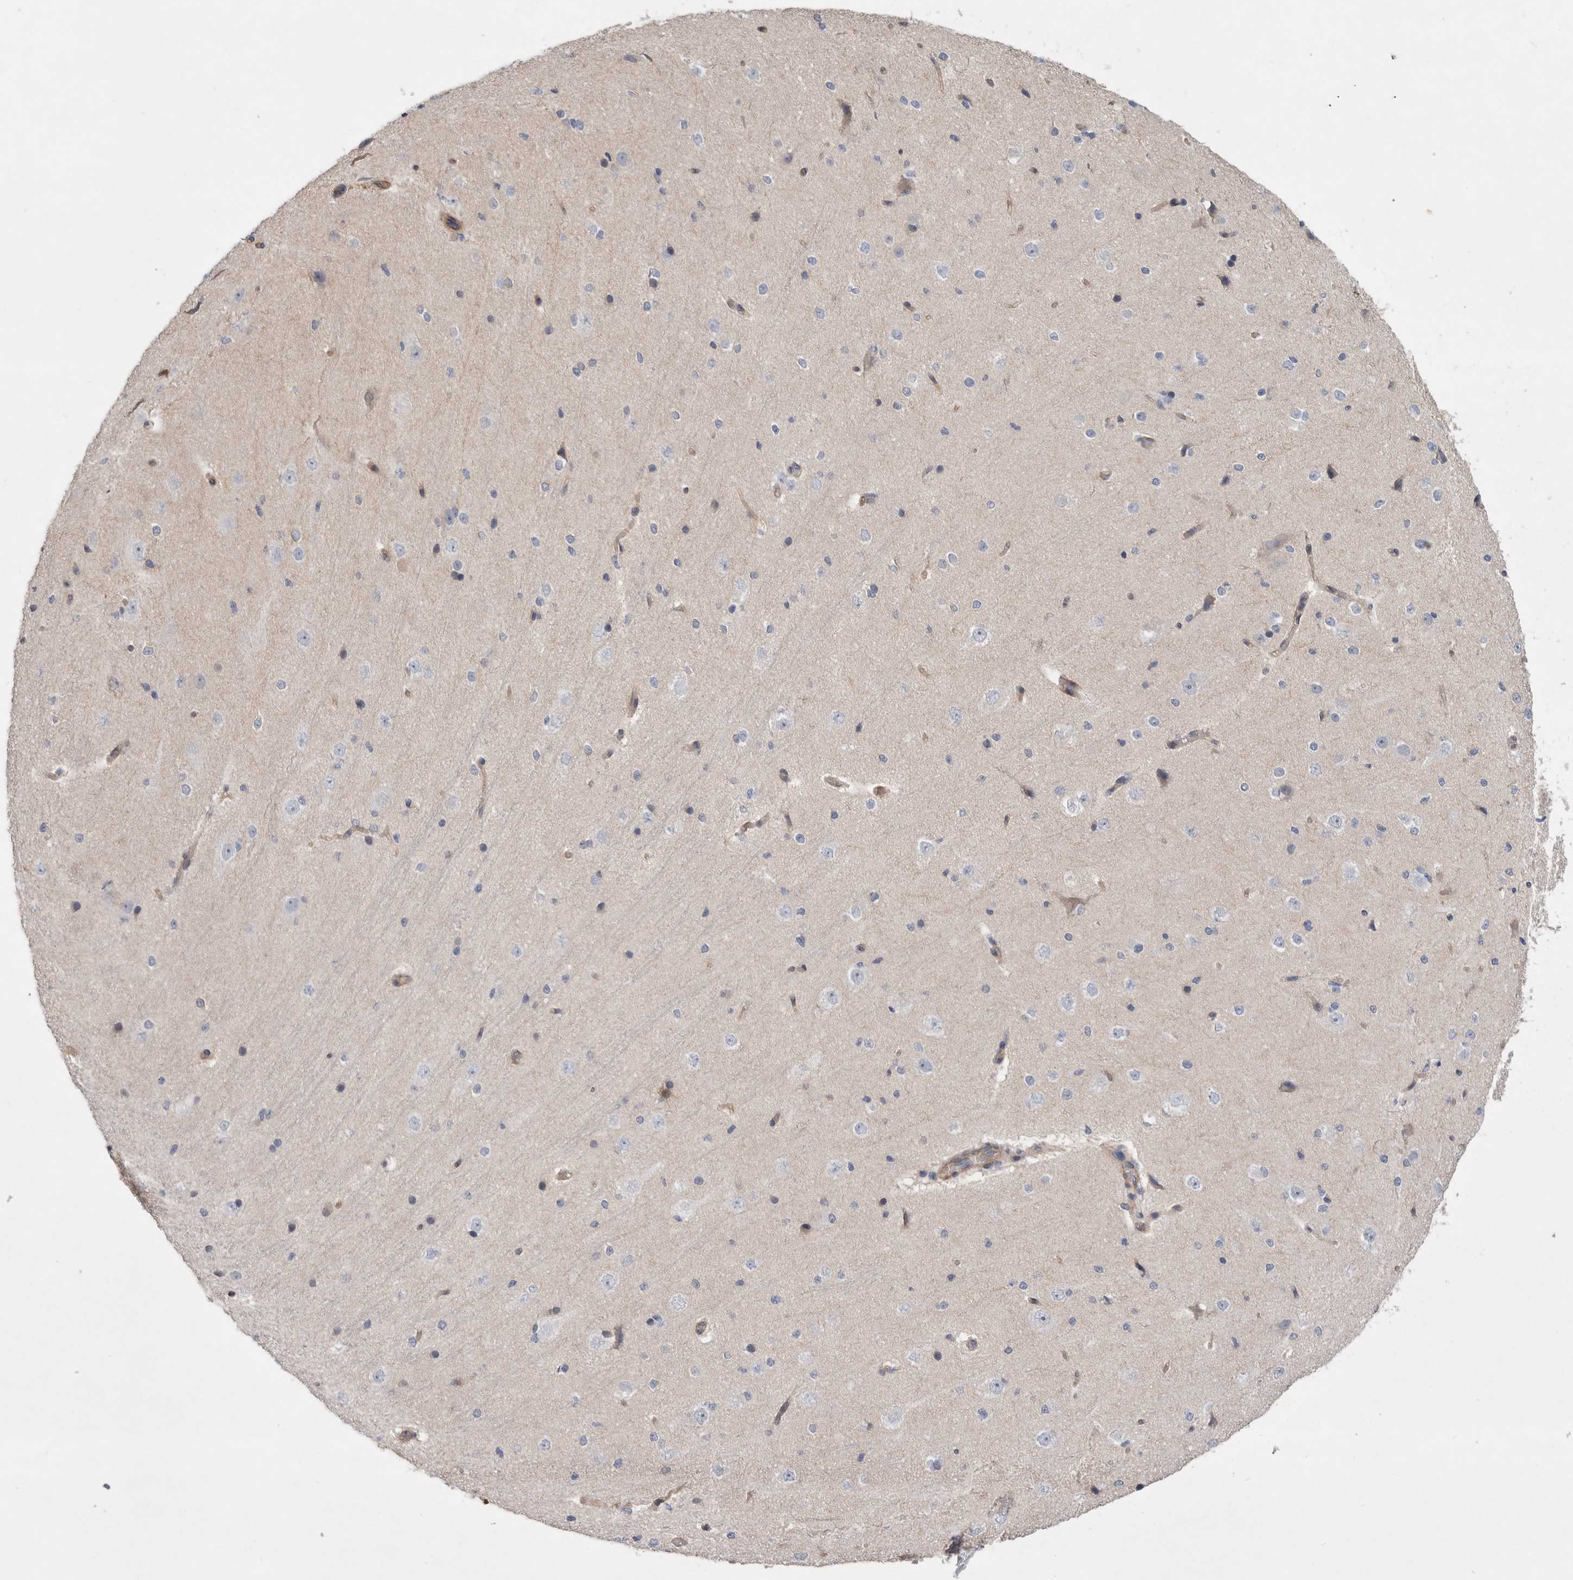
{"staining": {"intensity": "moderate", "quantity": ">75%", "location": "cytoplasmic/membranous"}, "tissue": "cerebral cortex", "cell_type": "Endothelial cells", "image_type": "normal", "snomed": [{"axis": "morphology", "description": "Normal tissue, NOS"}, {"axis": "morphology", "description": "Developmental malformation"}, {"axis": "topography", "description": "Cerebral cortex"}], "caption": "A high-resolution histopathology image shows IHC staining of benign cerebral cortex, which demonstrates moderate cytoplasmic/membranous expression in approximately >75% of endothelial cells.", "gene": "BCAM", "patient": {"sex": "female", "age": 30}}